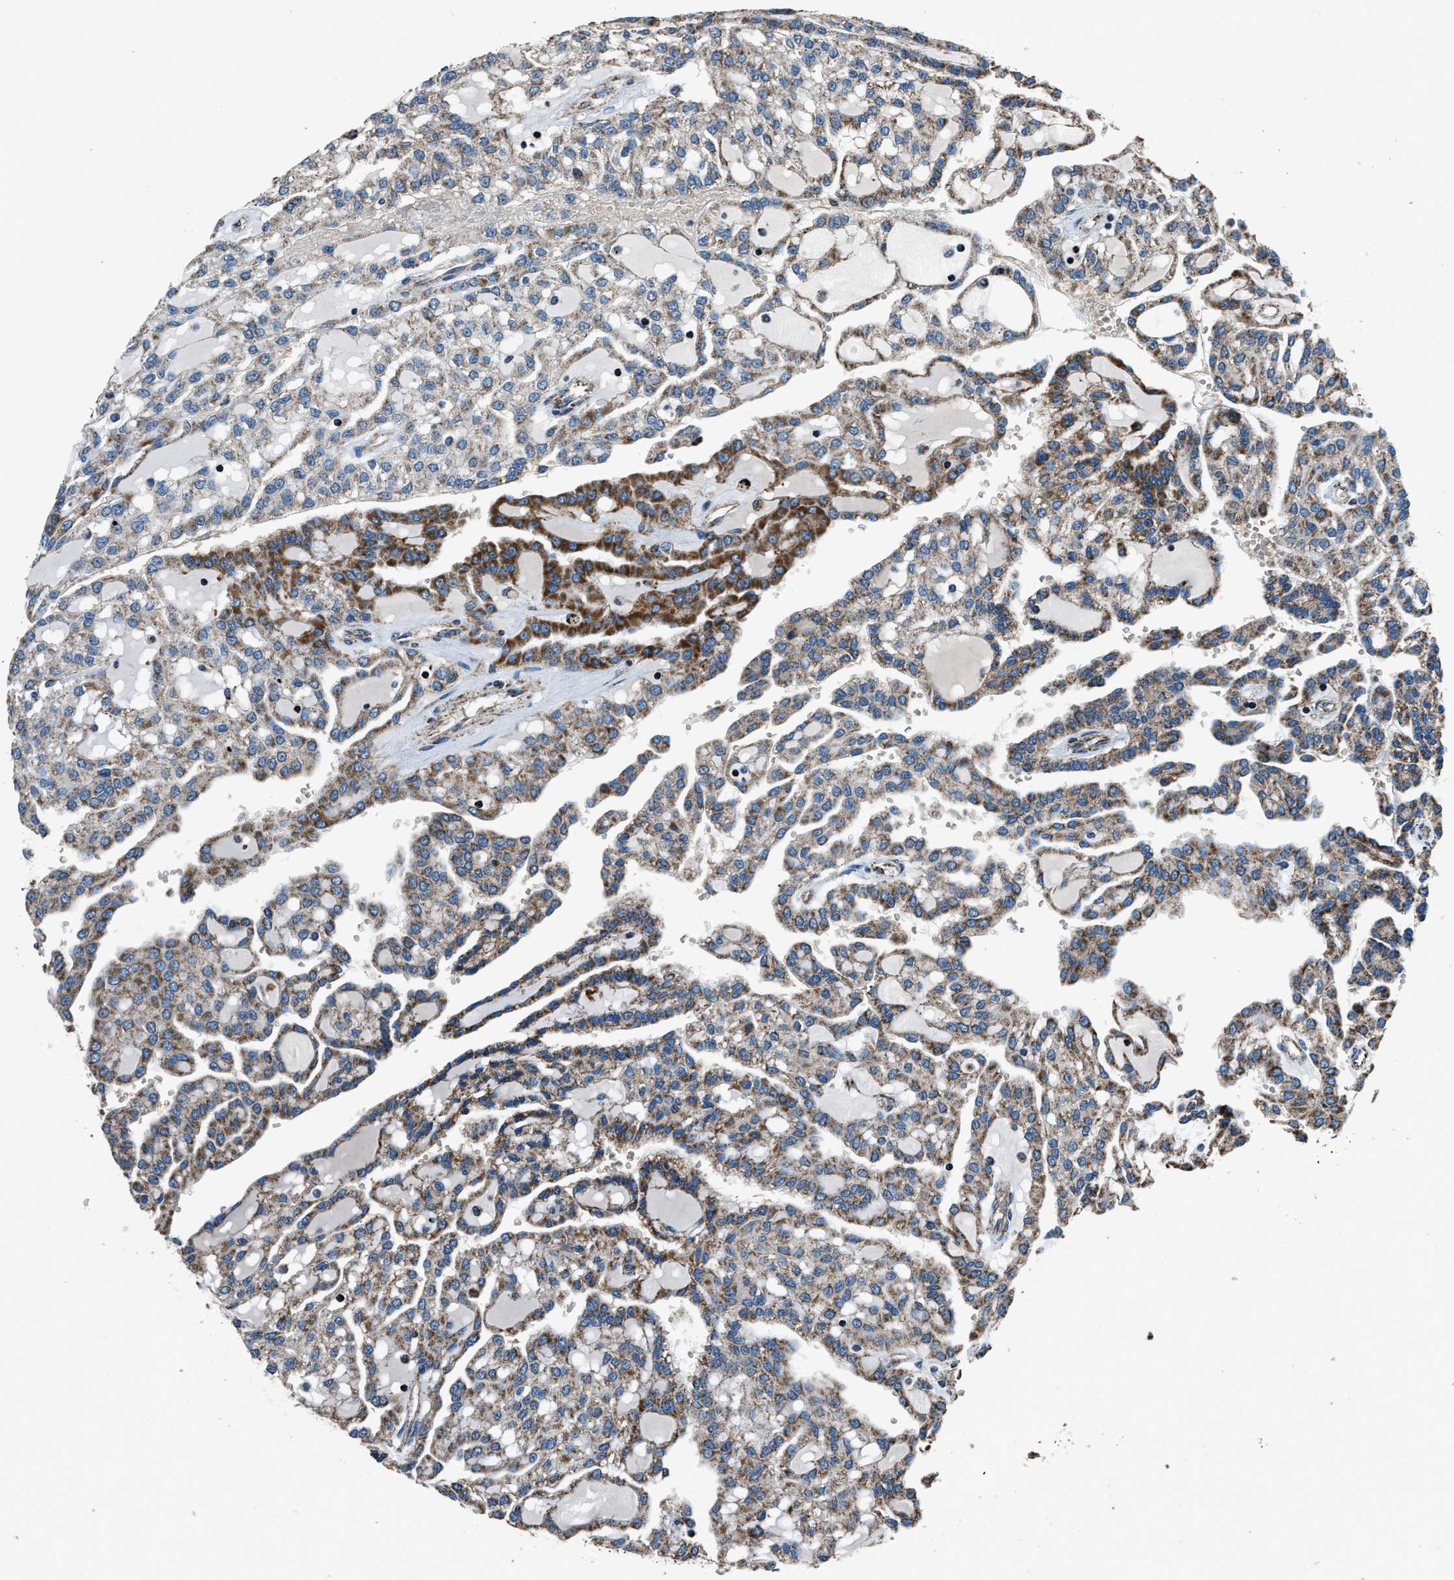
{"staining": {"intensity": "moderate", "quantity": ">75%", "location": "cytoplasmic/membranous"}, "tissue": "renal cancer", "cell_type": "Tumor cells", "image_type": "cancer", "snomed": [{"axis": "morphology", "description": "Adenocarcinoma, NOS"}, {"axis": "topography", "description": "Kidney"}], "caption": "The micrograph exhibits staining of renal cancer, revealing moderate cytoplasmic/membranous protein staining (brown color) within tumor cells. The protein of interest is stained brown, and the nuclei are stained in blue (DAB IHC with brightfield microscopy, high magnification).", "gene": "OGDH", "patient": {"sex": "male", "age": 63}}